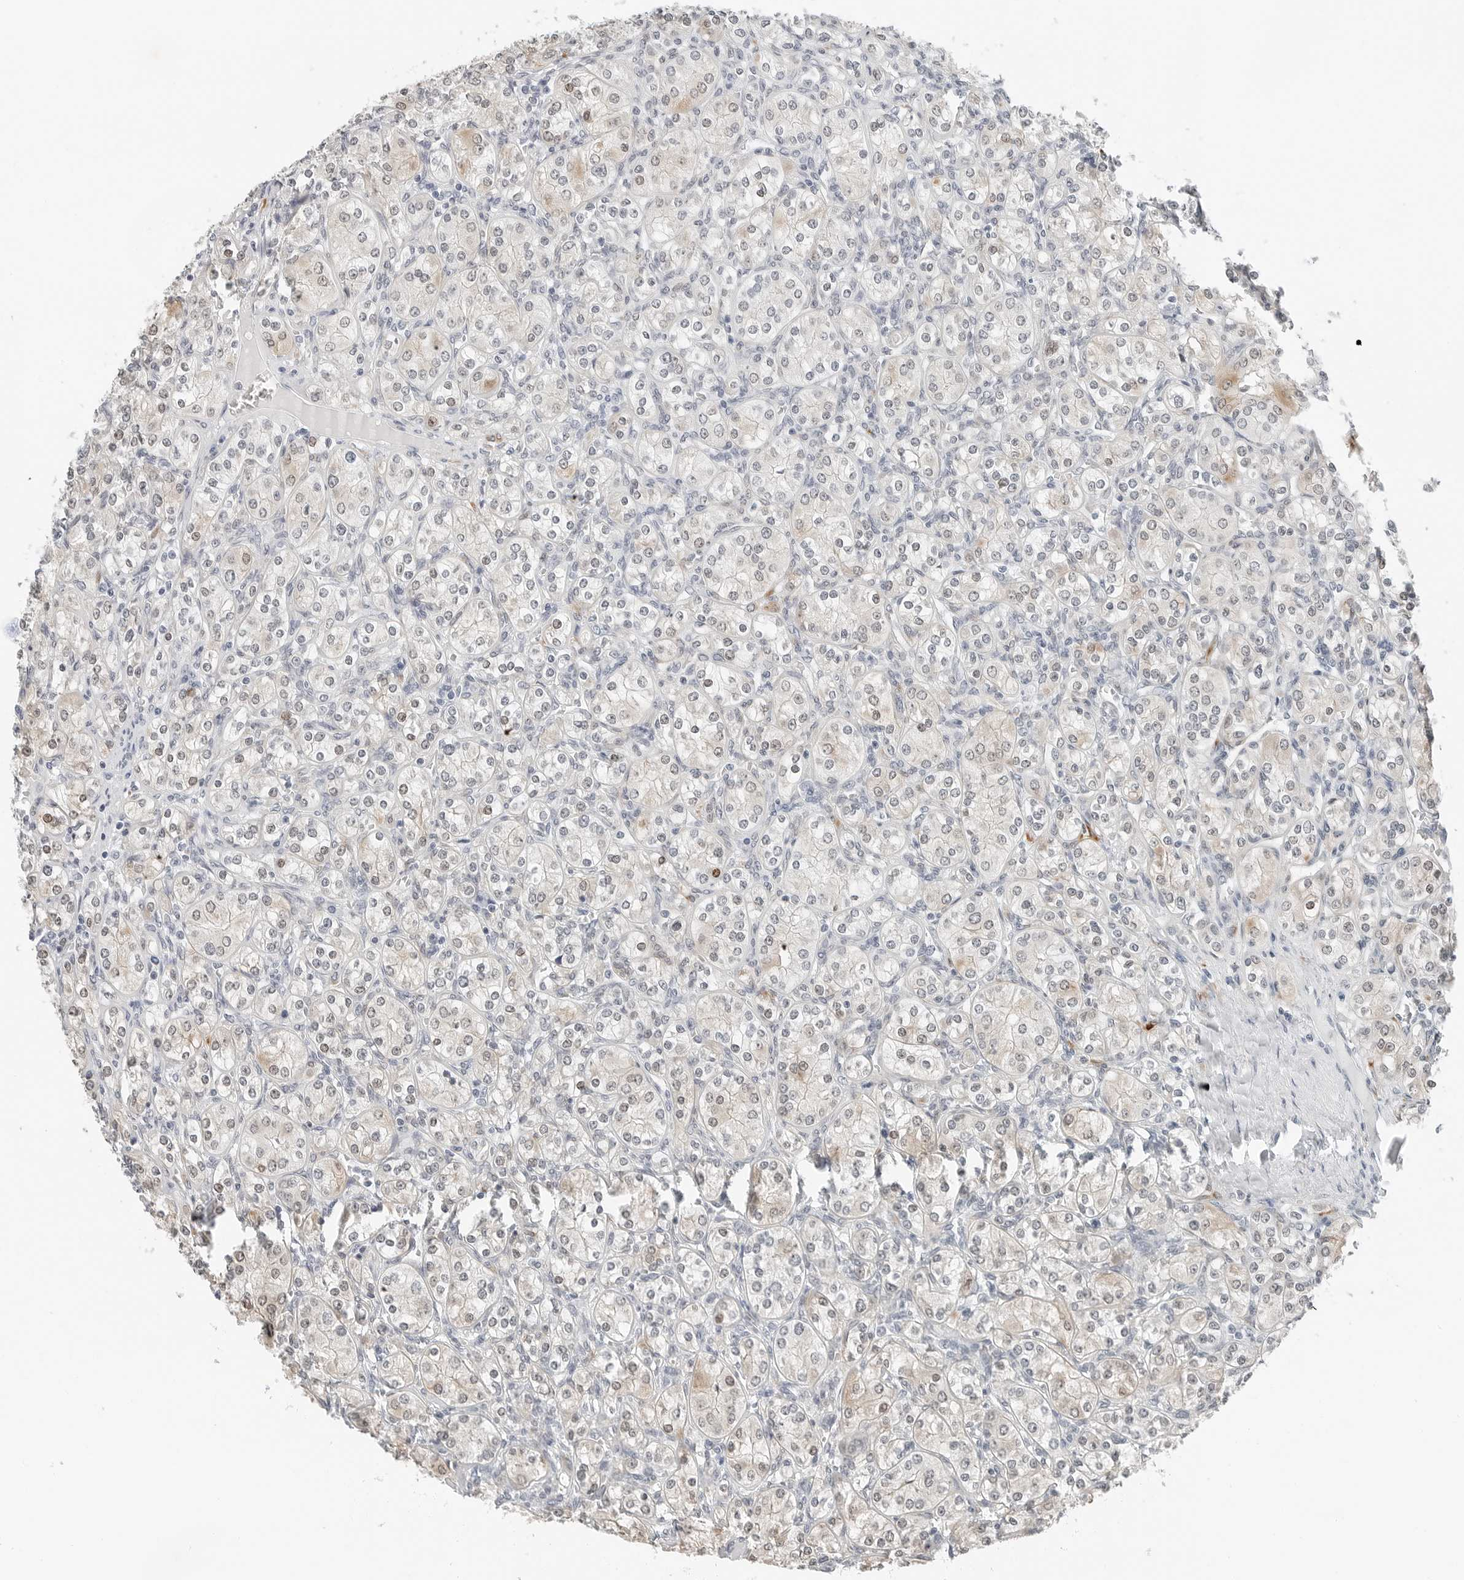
{"staining": {"intensity": "moderate", "quantity": "<25%", "location": "cytoplasmic/membranous,nuclear"}, "tissue": "renal cancer", "cell_type": "Tumor cells", "image_type": "cancer", "snomed": [{"axis": "morphology", "description": "Adenocarcinoma, NOS"}, {"axis": "topography", "description": "Kidney"}], "caption": "Protein analysis of adenocarcinoma (renal) tissue exhibits moderate cytoplasmic/membranous and nuclear staining in approximately <25% of tumor cells.", "gene": "P4HA2", "patient": {"sex": "male", "age": 77}}